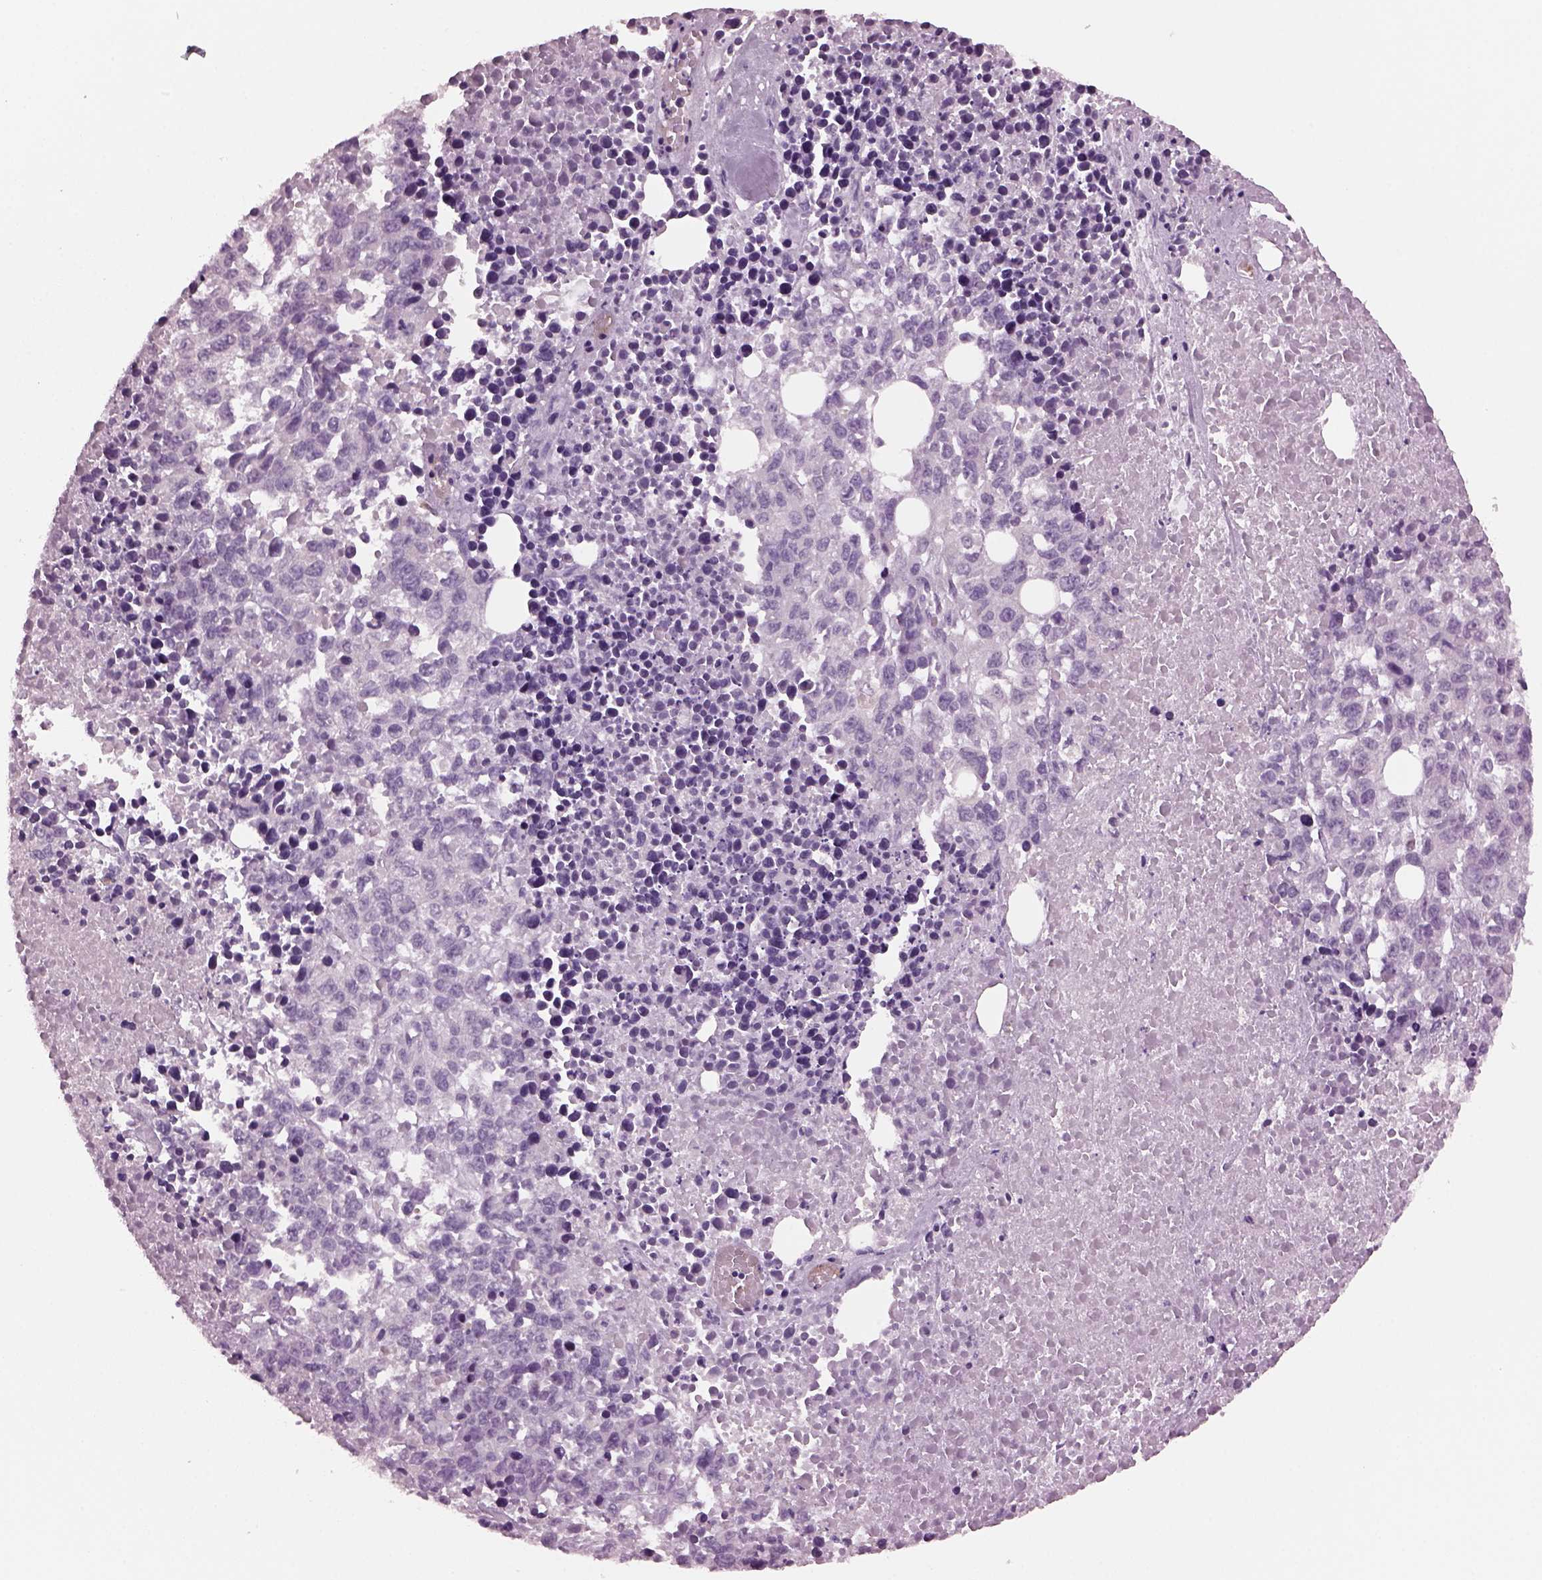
{"staining": {"intensity": "negative", "quantity": "none", "location": "none"}, "tissue": "melanoma", "cell_type": "Tumor cells", "image_type": "cancer", "snomed": [{"axis": "morphology", "description": "Malignant melanoma, Metastatic site"}, {"axis": "topography", "description": "Skin"}], "caption": "High power microscopy image of an immunohistochemistry (IHC) photomicrograph of melanoma, revealing no significant staining in tumor cells.", "gene": "SHTN1", "patient": {"sex": "male", "age": 84}}